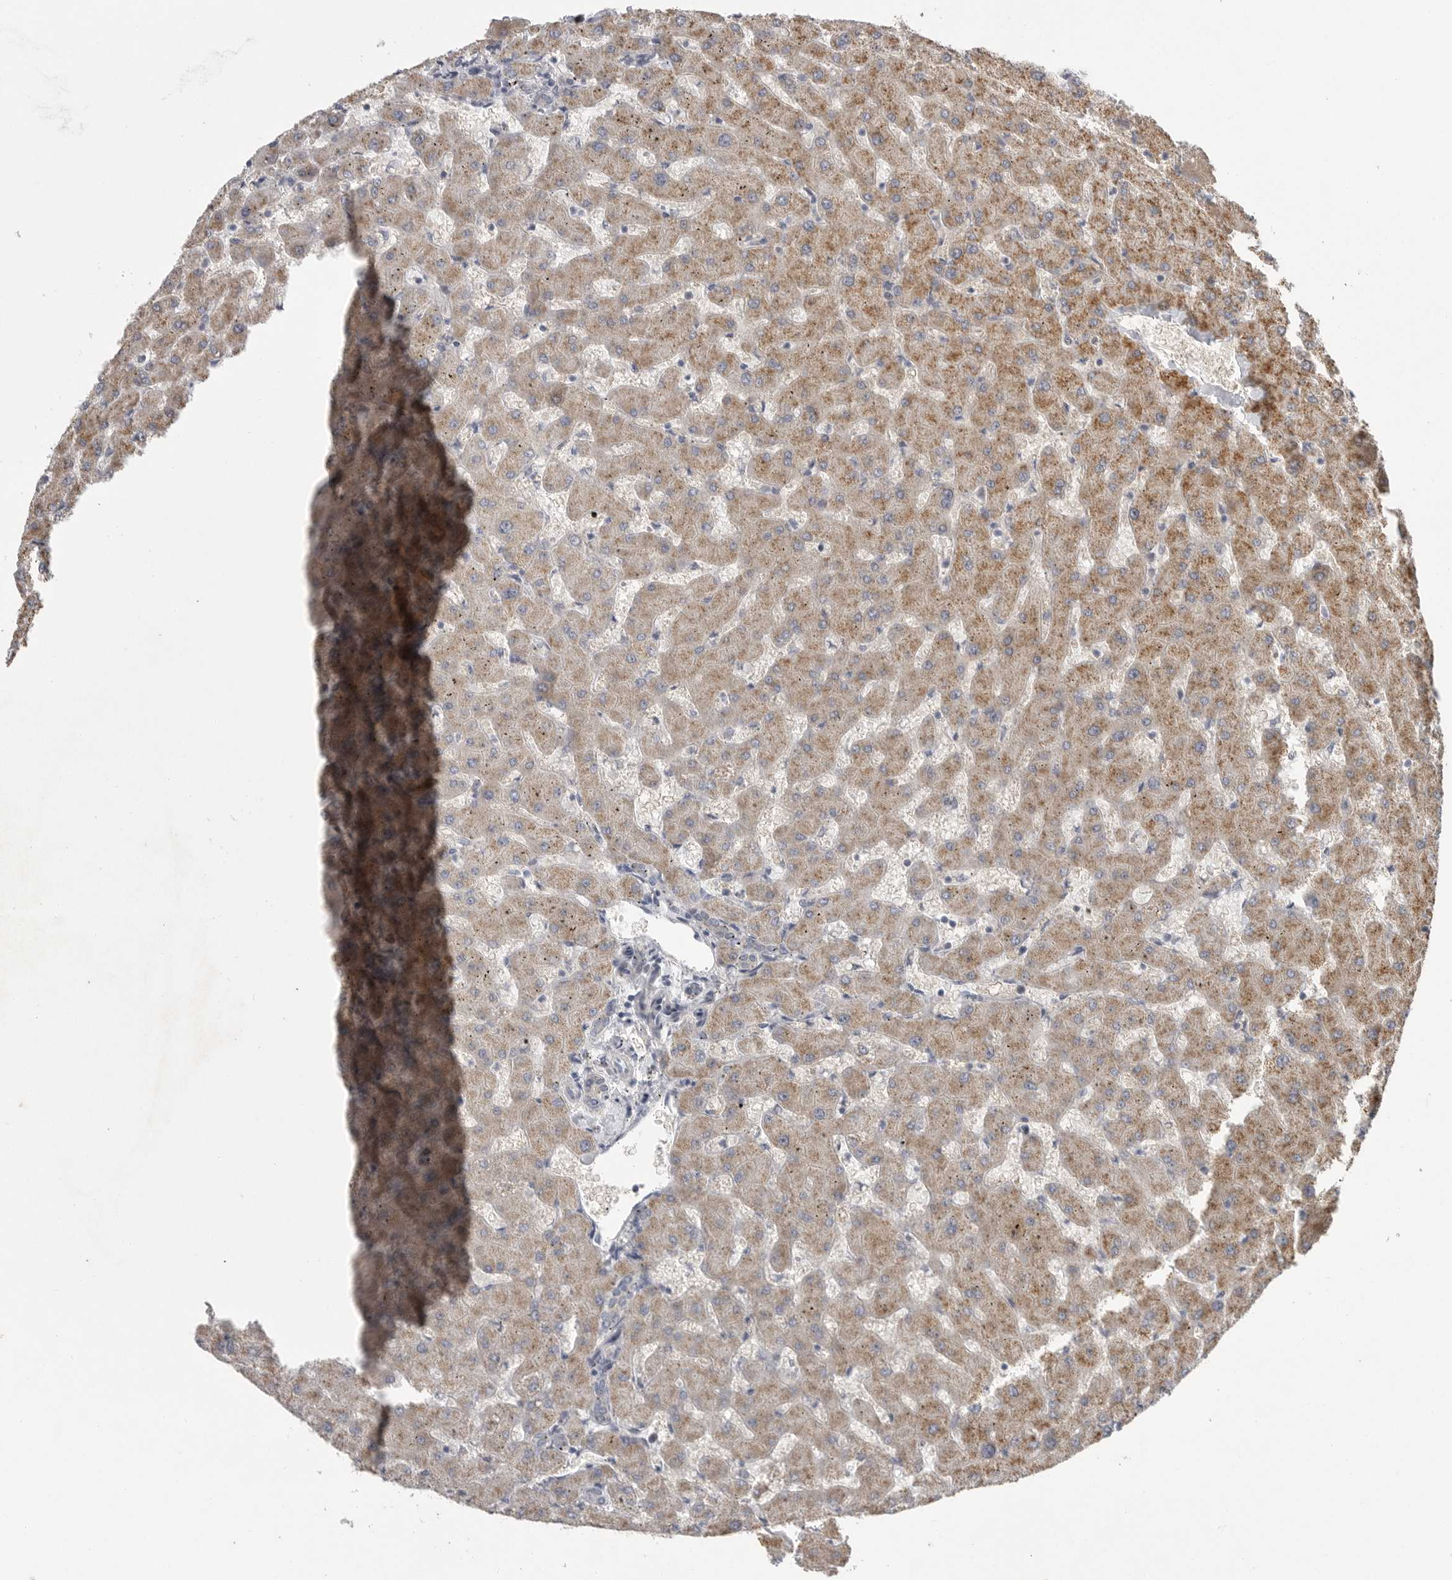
{"staining": {"intensity": "weak", "quantity": "<25%", "location": "cytoplasmic/membranous"}, "tissue": "liver", "cell_type": "Cholangiocytes", "image_type": "normal", "snomed": [{"axis": "morphology", "description": "Normal tissue, NOS"}, {"axis": "topography", "description": "Liver"}], "caption": "Protein analysis of normal liver shows no significant staining in cholangiocytes. The staining was performed using DAB to visualize the protein expression in brown, while the nuclei were stained in blue with hematoxylin (Magnification: 20x).", "gene": "FBXO43", "patient": {"sex": "female", "age": 63}}